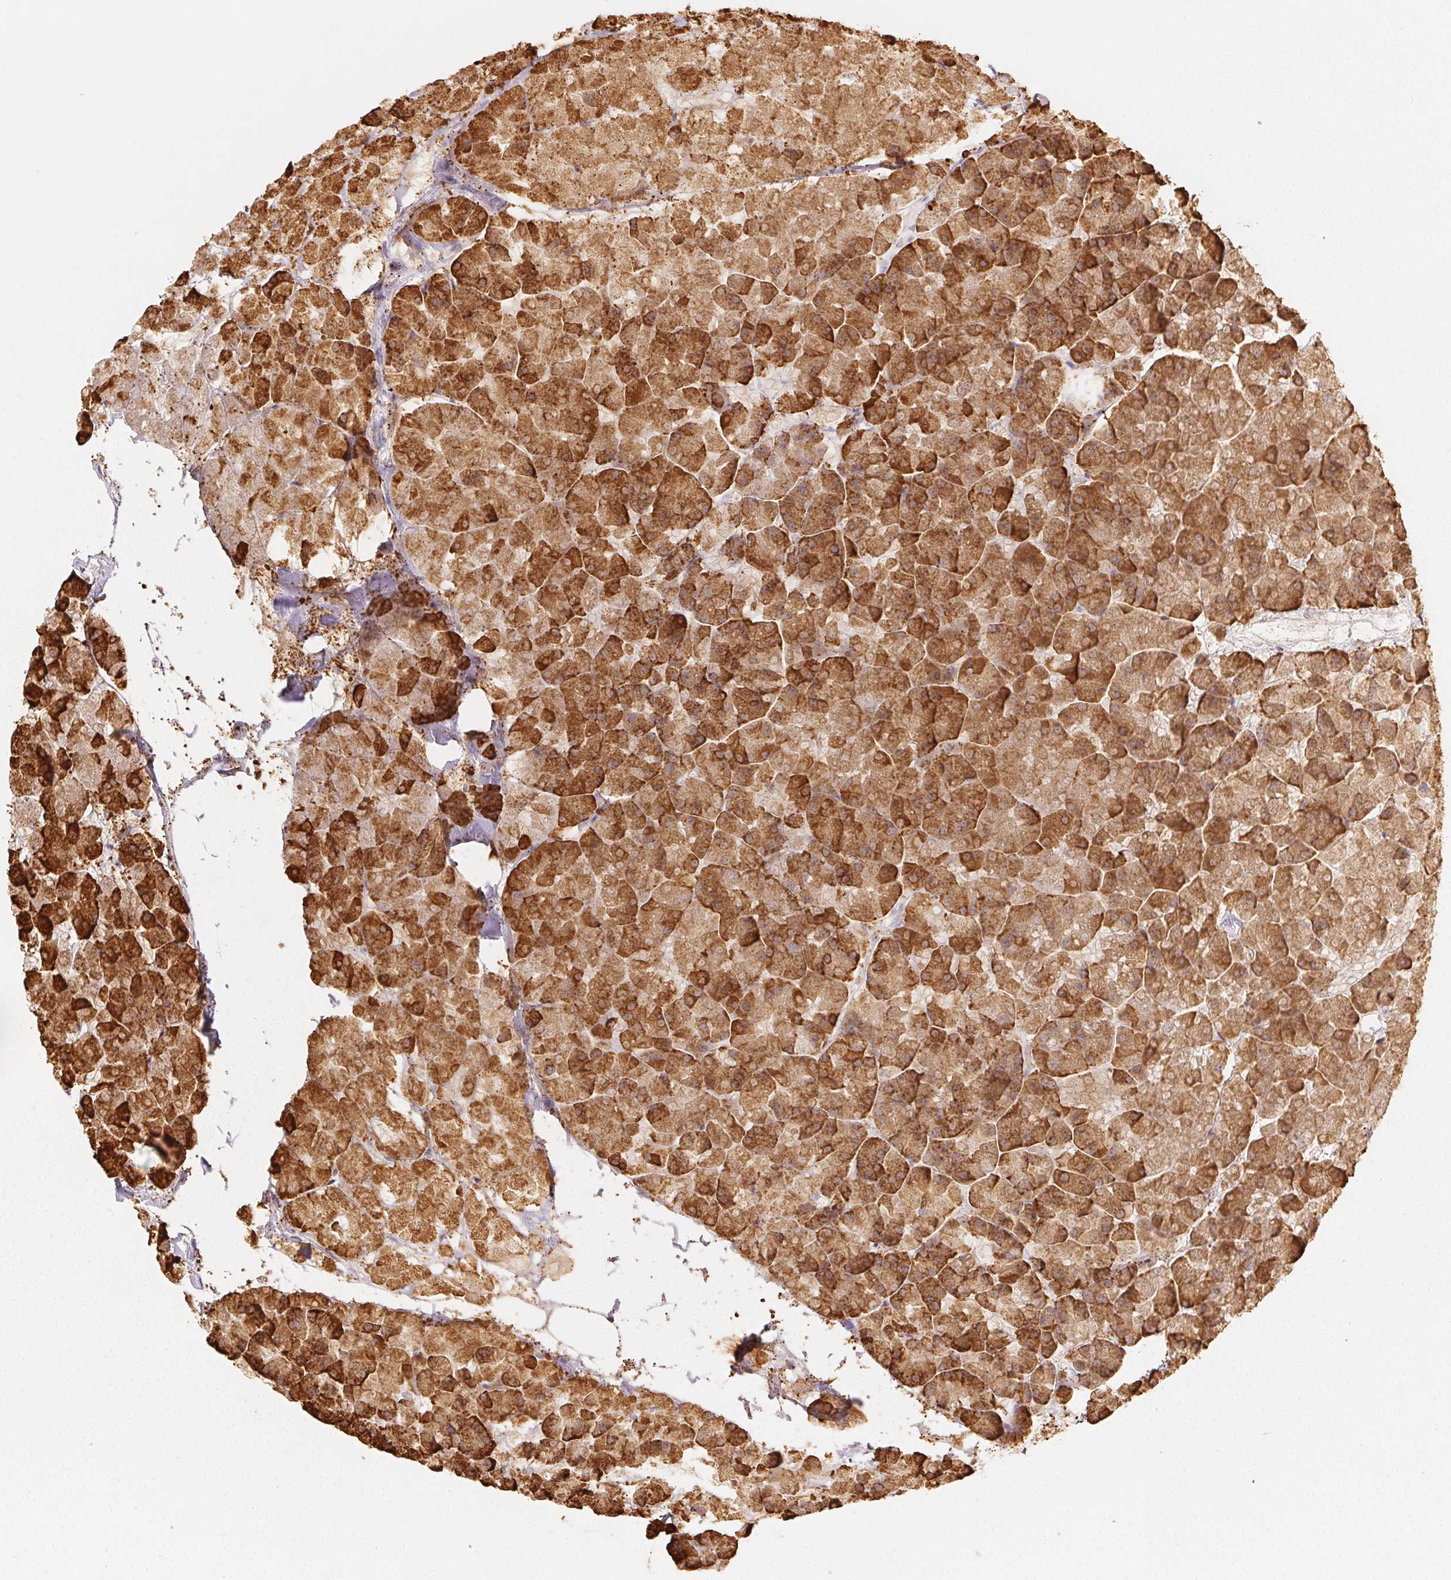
{"staining": {"intensity": "strong", "quantity": ">75%", "location": "cytoplasmic/membranous"}, "tissue": "pancreas", "cell_type": "Exocrine glandular cells", "image_type": "normal", "snomed": [{"axis": "morphology", "description": "Normal tissue, NOS"}, {"axis": "topography", "description": "Pancreas"}, {"axis": "topography", "description": "Peripheral nerve tissue"}], "caption": "The image displays staining of normal pancreas, revealing strong cytoplasmic/membranous protein positivity (brown color) within exocrine glandular cells.", "gene": "ACVR1B", "patient": {"sex": "male", "age": 54}}